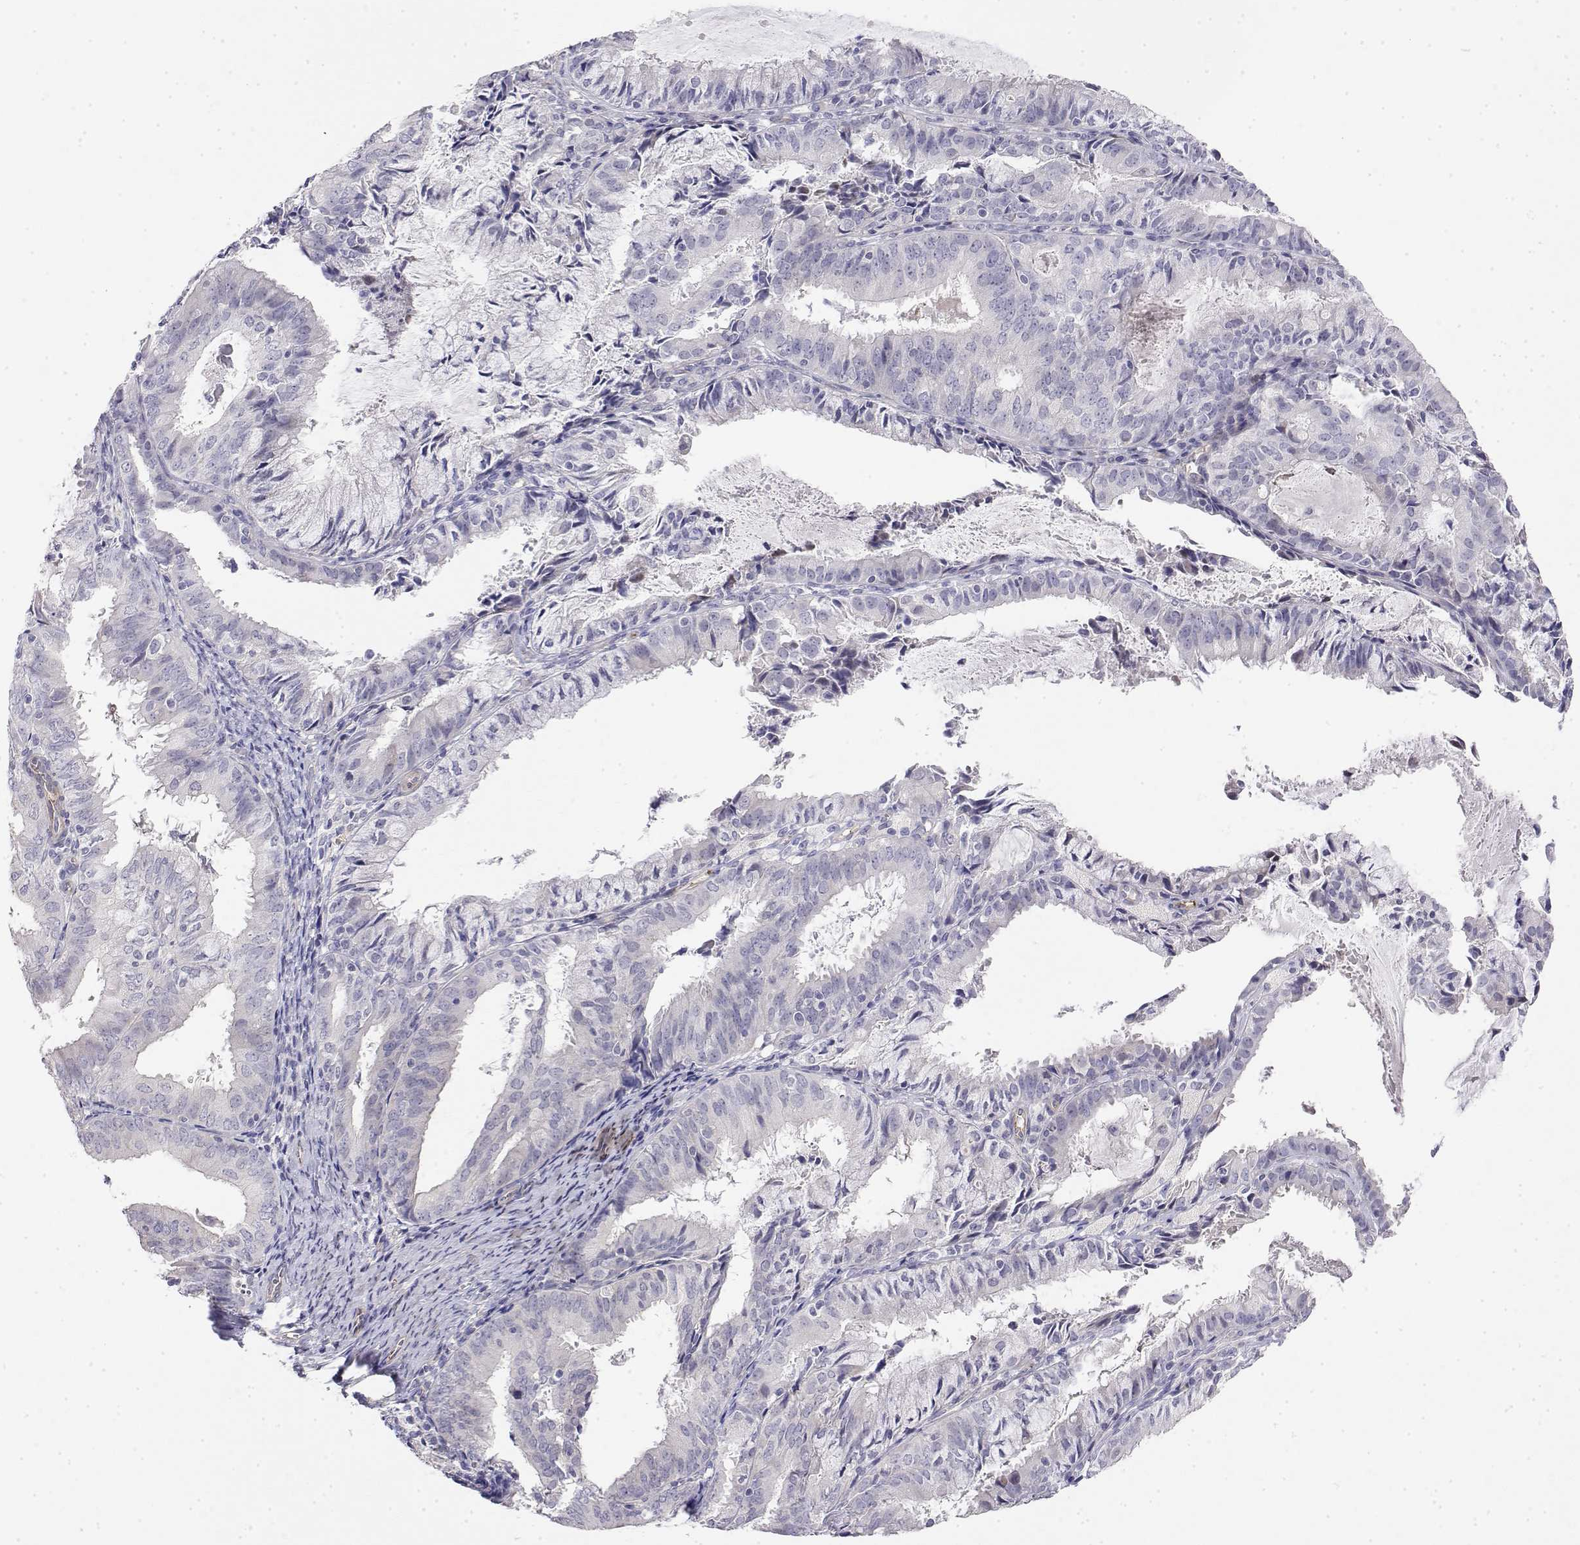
{"staining": {"intensity": "negative", "quantity": "none", "location": "none"}, "tissue": "endometrial cancer", "cell_type": "Tumor cells", "image_type": "cancer", "snomed": [{"axis": "morphology", "description": "Adenocarcinoma, NOS"}, {"axis": "topography", "description": "Endometrium"}], "caption": "This is an immunohistochemistry photomicrograph of endometrial cancer (adenocarcinoma). There is no expression in tumor cells.", "gene": "GGACT", "patient": {"sex": "female", "age": 57}}